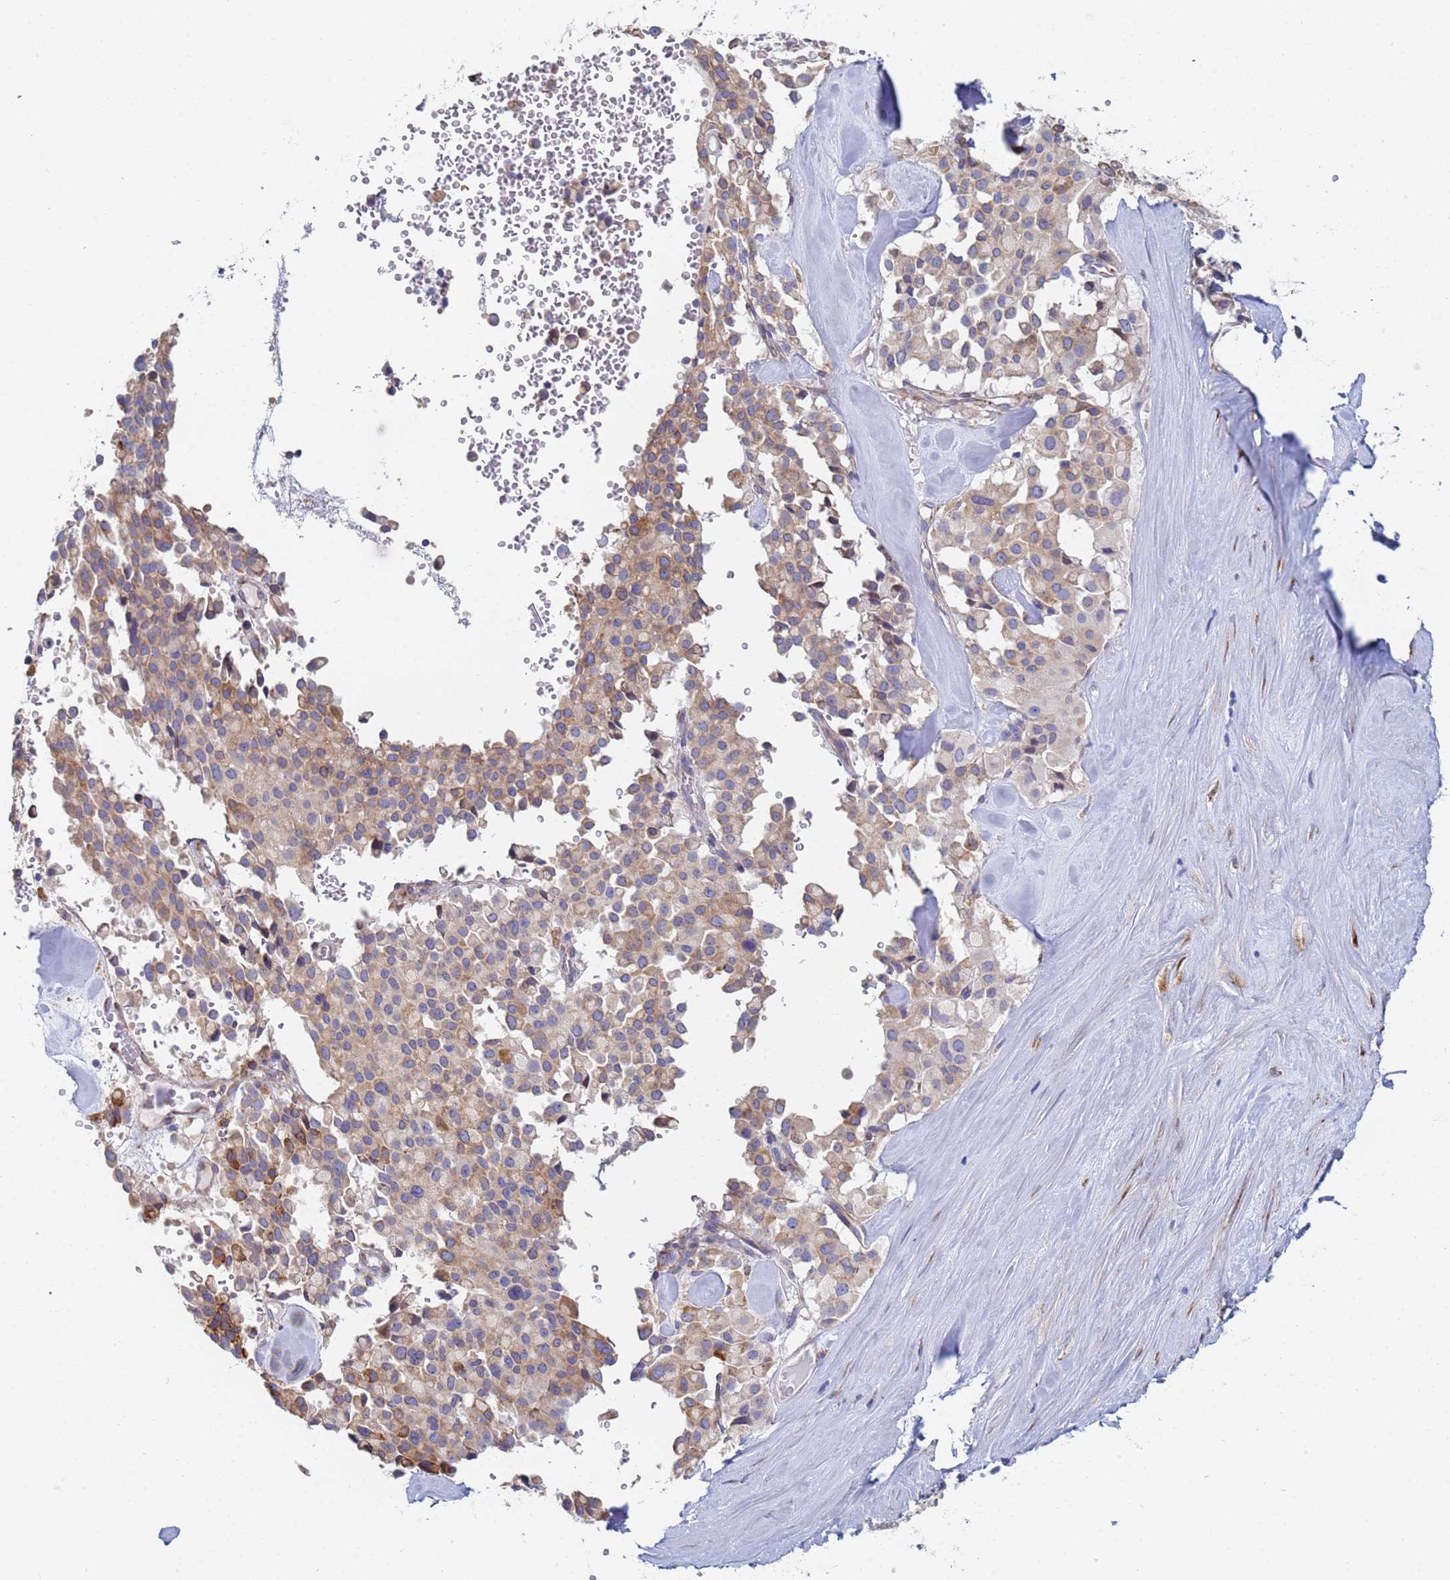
{"staining": {"intensity": "moderate", "quantity": "<25%", "location": "cytoplasmic/membranous"}, "tissue": "pancreatic cancer", "cell_type": "Tumor cells", "image_type": "cancer", "snomed": [{"axis": "morphology", "description": "Adenocarcinoma, NOS"}, {"axis": "topography", "description": "Pancreas"}], "caption": "An IHC micrograph of neoplastic tissue is shown. Protein staining in brown shows moderate cytoplasmic/membranous positivity in adenocarcinoma (pancreatic) within tumor cells.", "gene": "GDAP2", "patient": {"sex": "male", "age": 65}}